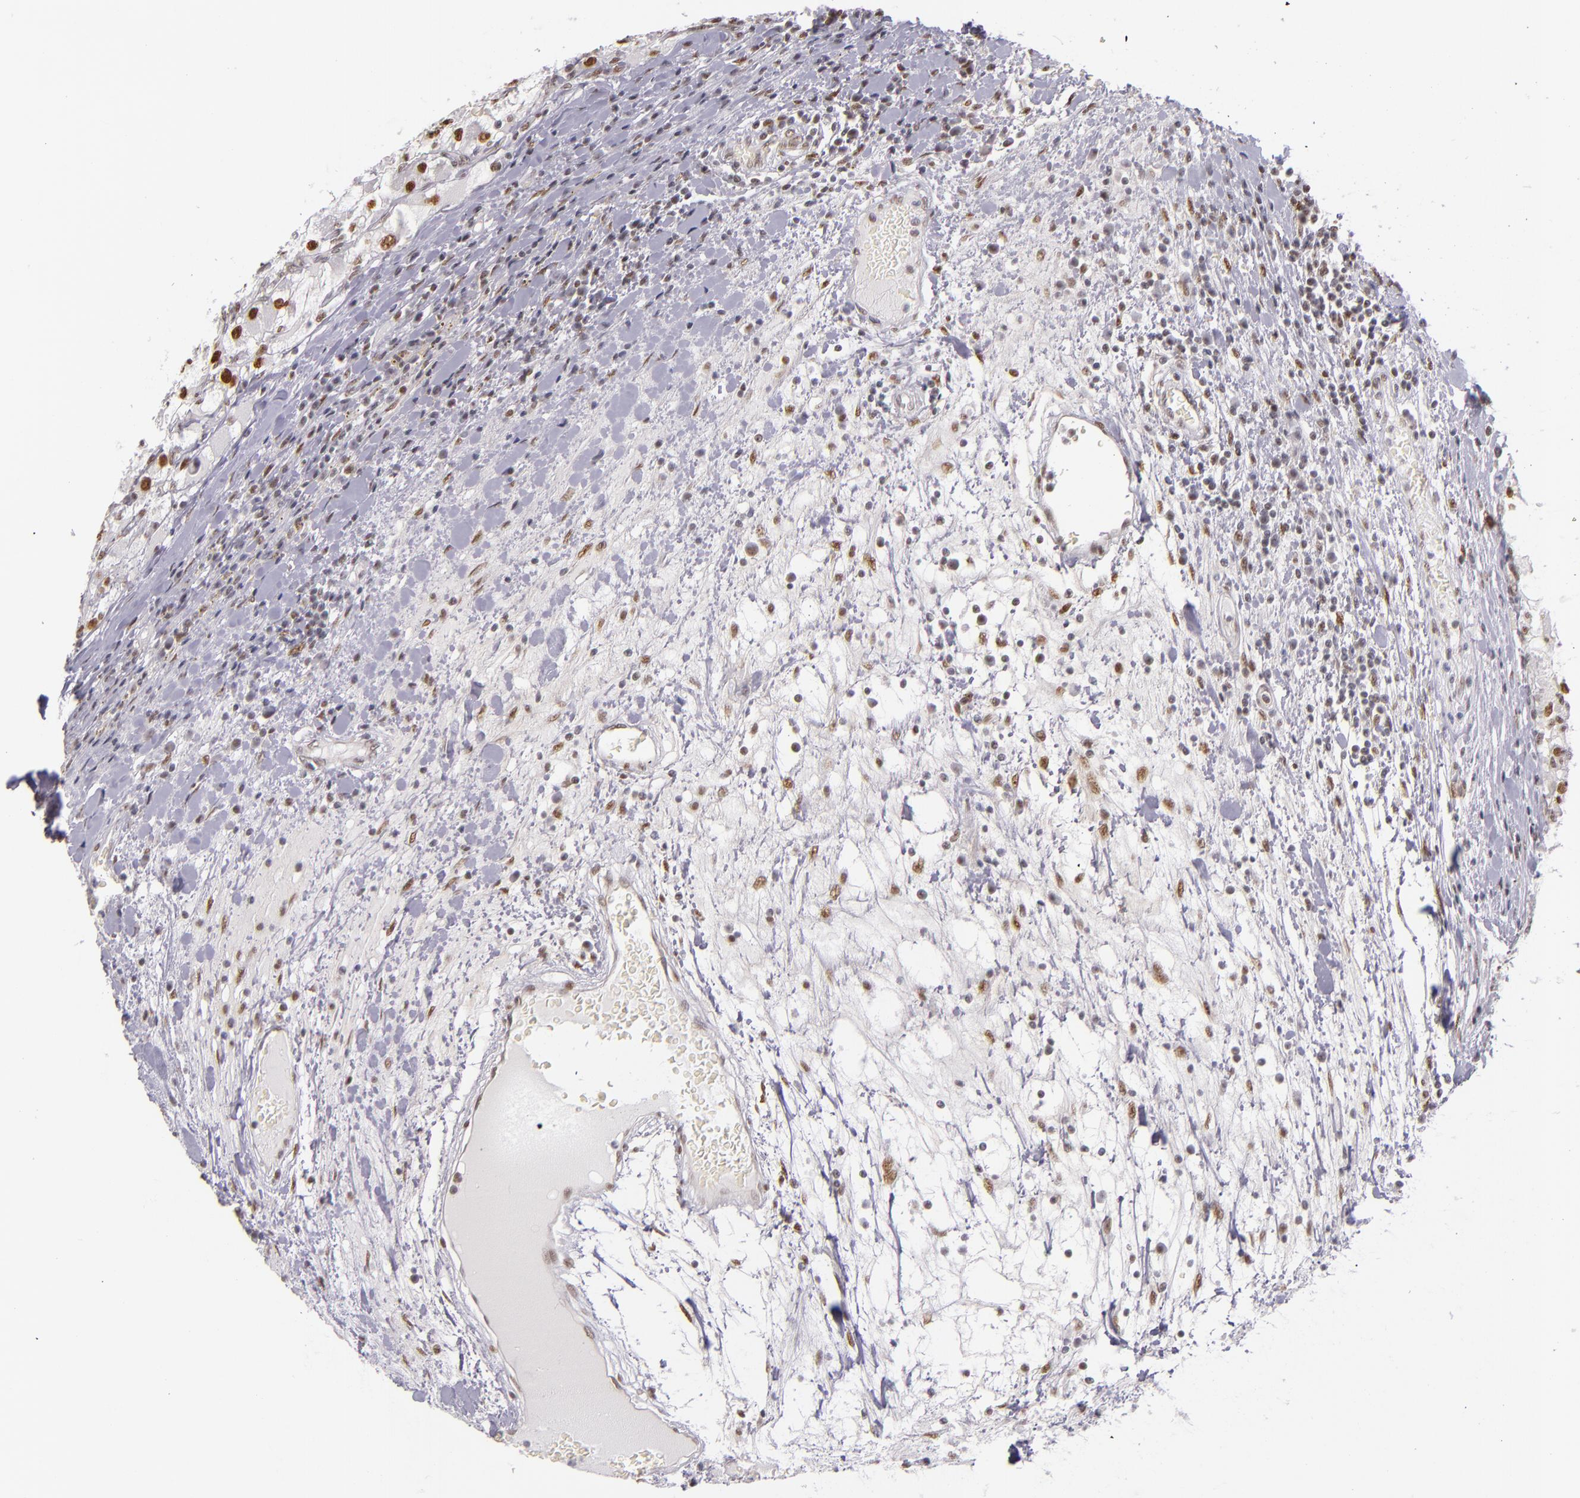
{"staining": {"intensity": "moderate", "quantity": ">75%", "location": "nuclear"}, "tissue": "renal cancer", "cell_type": "Tumor cells", "image_type": "cancer", "snomed": [{"axis": "morphology", "description": "Adenocarcinoma, NOS"}, {"axis": "topography", "description": "Kidney"}], "caption": "Renal cancer (adenocarcinoma) stained with immunohistochemistry (IHC) reveals moderate nuclear positivity in about >75% of tumor cells.", "gene": "NCOR2", "patient": {"sex": "female", "age": 73}}